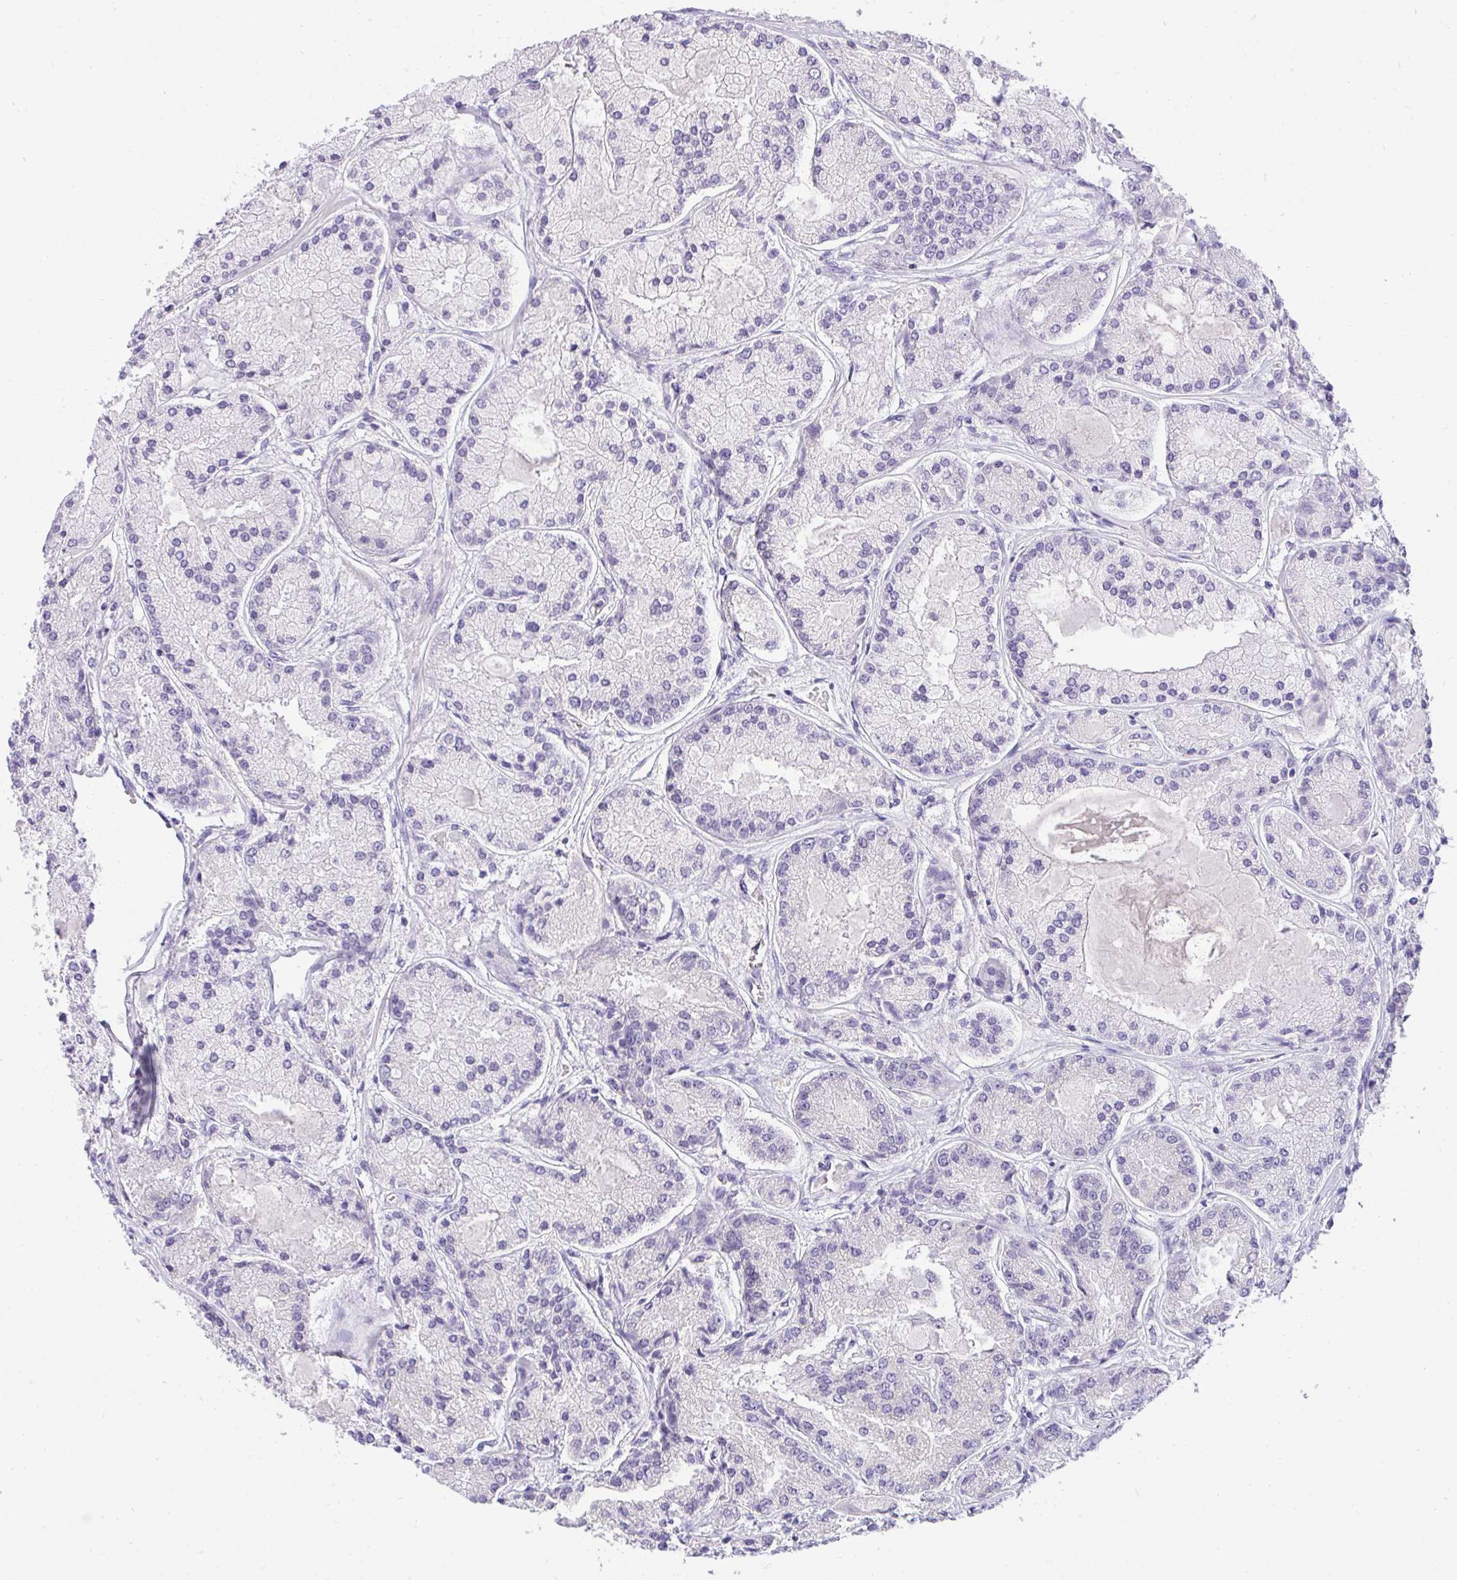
{"staining": {"intensity": "negative", "quantity": "none", "location": "none"}, "tissue": "prostate cancer", "cell_type": "Tumor cells", "image_type": "cancer", "snomed": [{"axis": "morphology", "description": "Adenocarcinoma, High grade"}, {"axis": "topography", "description": "Prostate"}], "caption": "Immunohistochemistry (IHC) of human prostate adenocarcinoma (high-grade) displays no expression in tumor cells.", "gene": "VGLL3", "patient": {"sex": "male", "age": 67}}